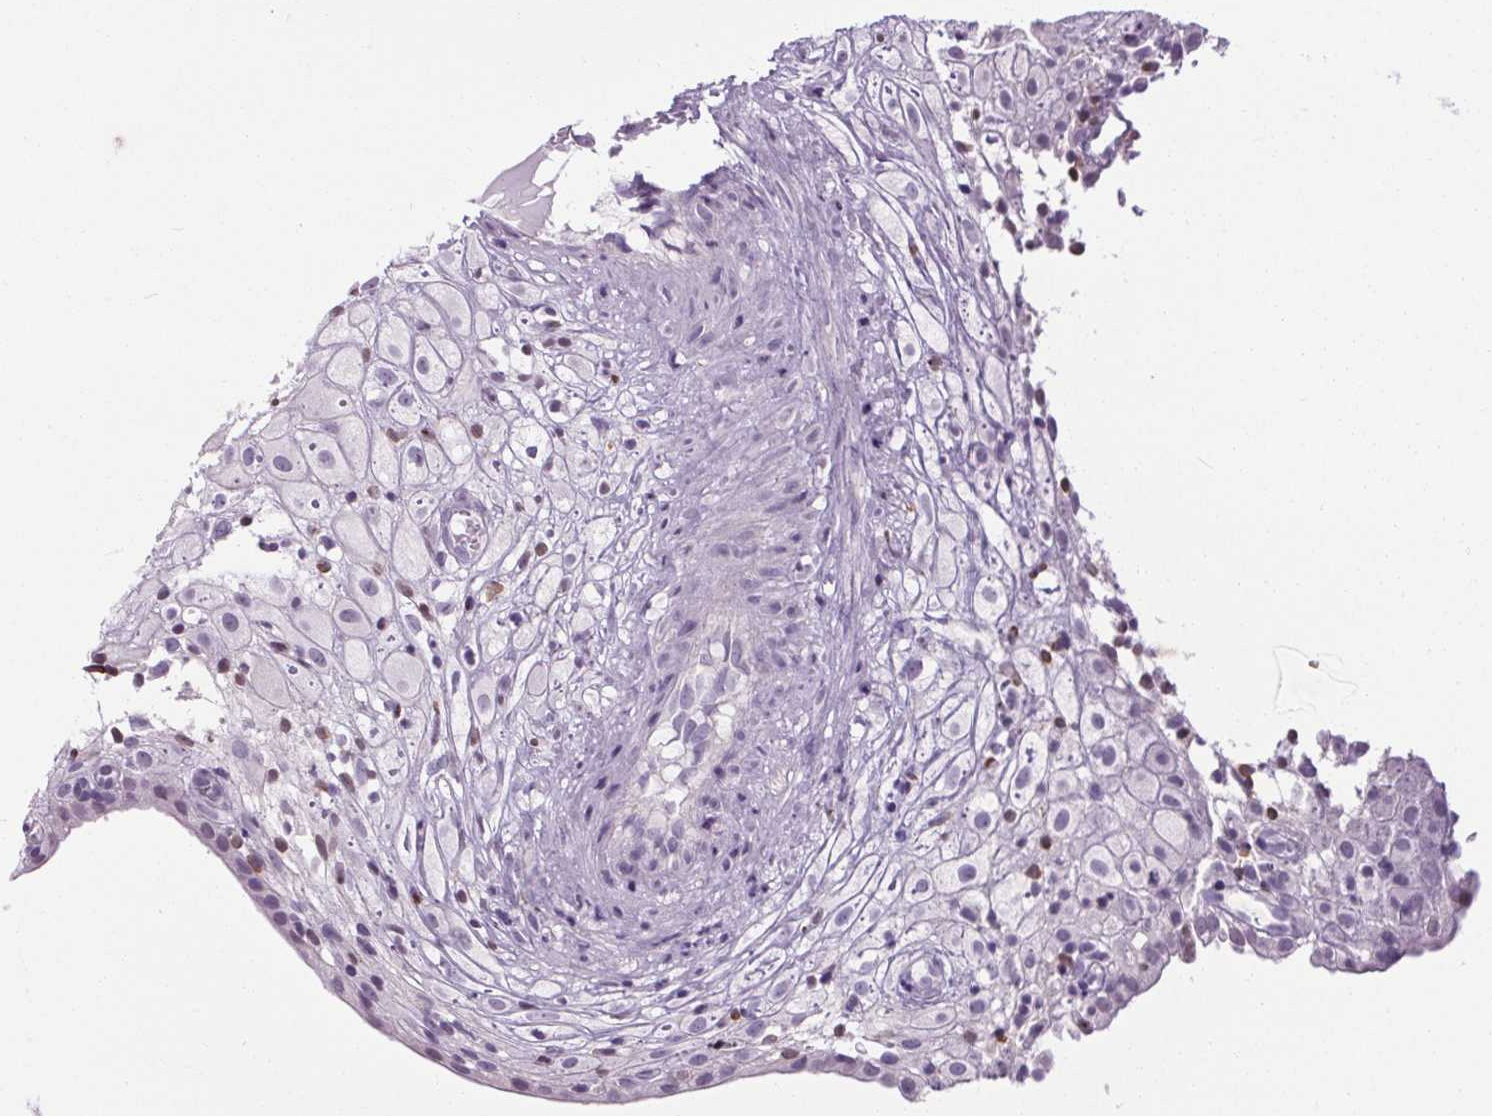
{"staining": {"intensity": "negative", "quantity": "none", "location": "none"}, "tissue": "placenta", "cell_type": "Decidual cells", "image_type": "normal", "snomed": [{"axis": "morphology", "description": "Normal tissue, NOS"}, {"axis": "topography", "description": "Placenta"}], "caption": "IHC micrograph of benign placenta: placenta stained with DAB (3,3'-diaminobenzidine) exhibits no significant protein expression in decidual cells.", "gene": "TMEM240", "patient": {"sex": "female", "age": 24}}